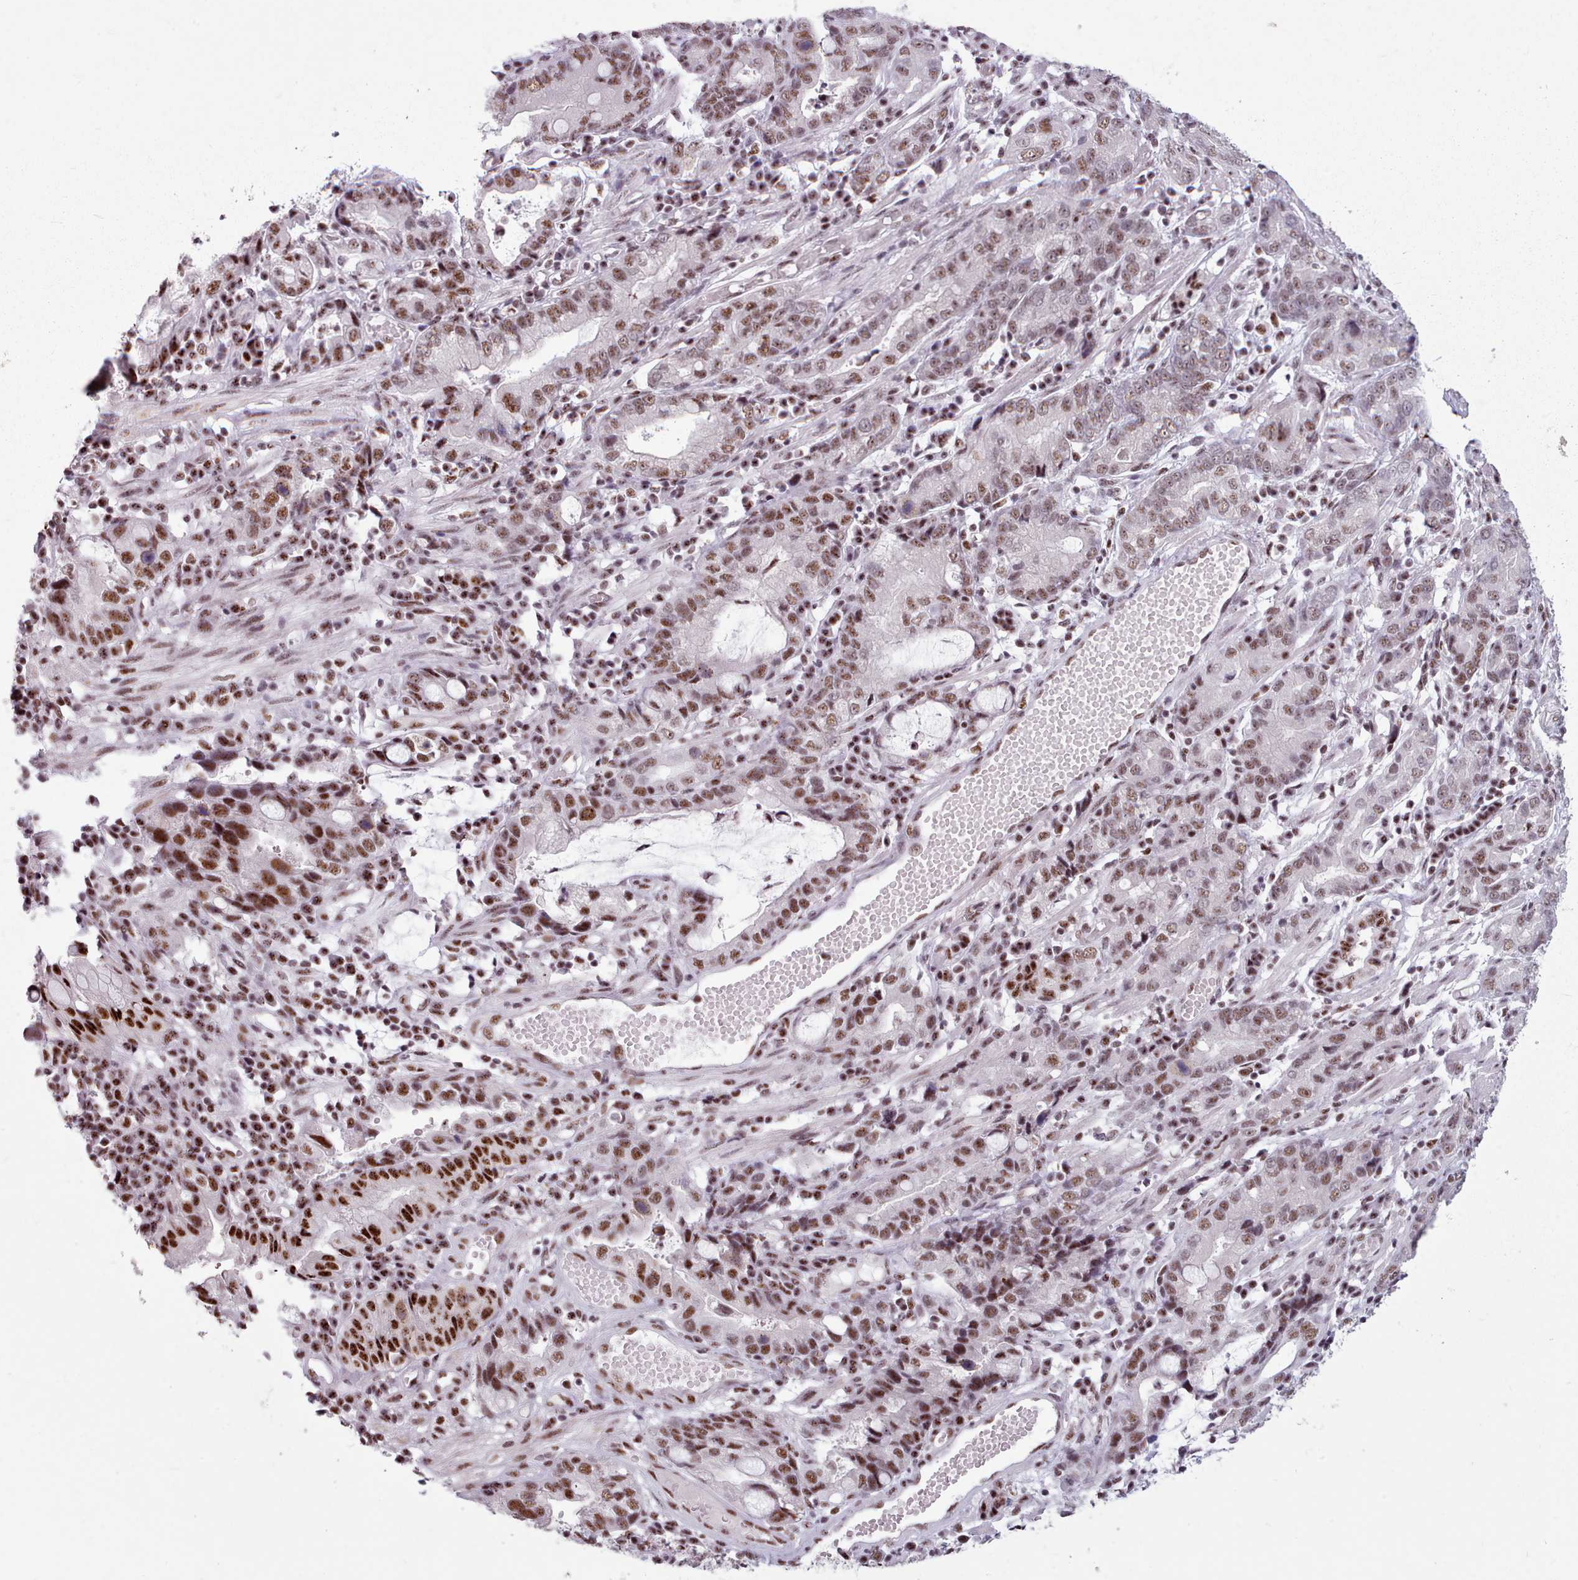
{"staining": {"intensity": "strong", "quantity": ">75%", "location": "nuclear"}, "tissue": "stomach cancer", "cell_type": "Tumor cells", "image_type": "cancer", "snomed": [{"axis": "morphology", "description": "Adenocarcinoma, NOS"}, {"axis": "topography", "description": "Stomach"}], "caption": "The photomicrograph exhibits a brown stain indicating the presence of a protein in the nuclear of tumor cells in stomach cancer (adenocarcinoma).", "gene": "SRRM1", "patient": {"sex": "male", "age": 55}}